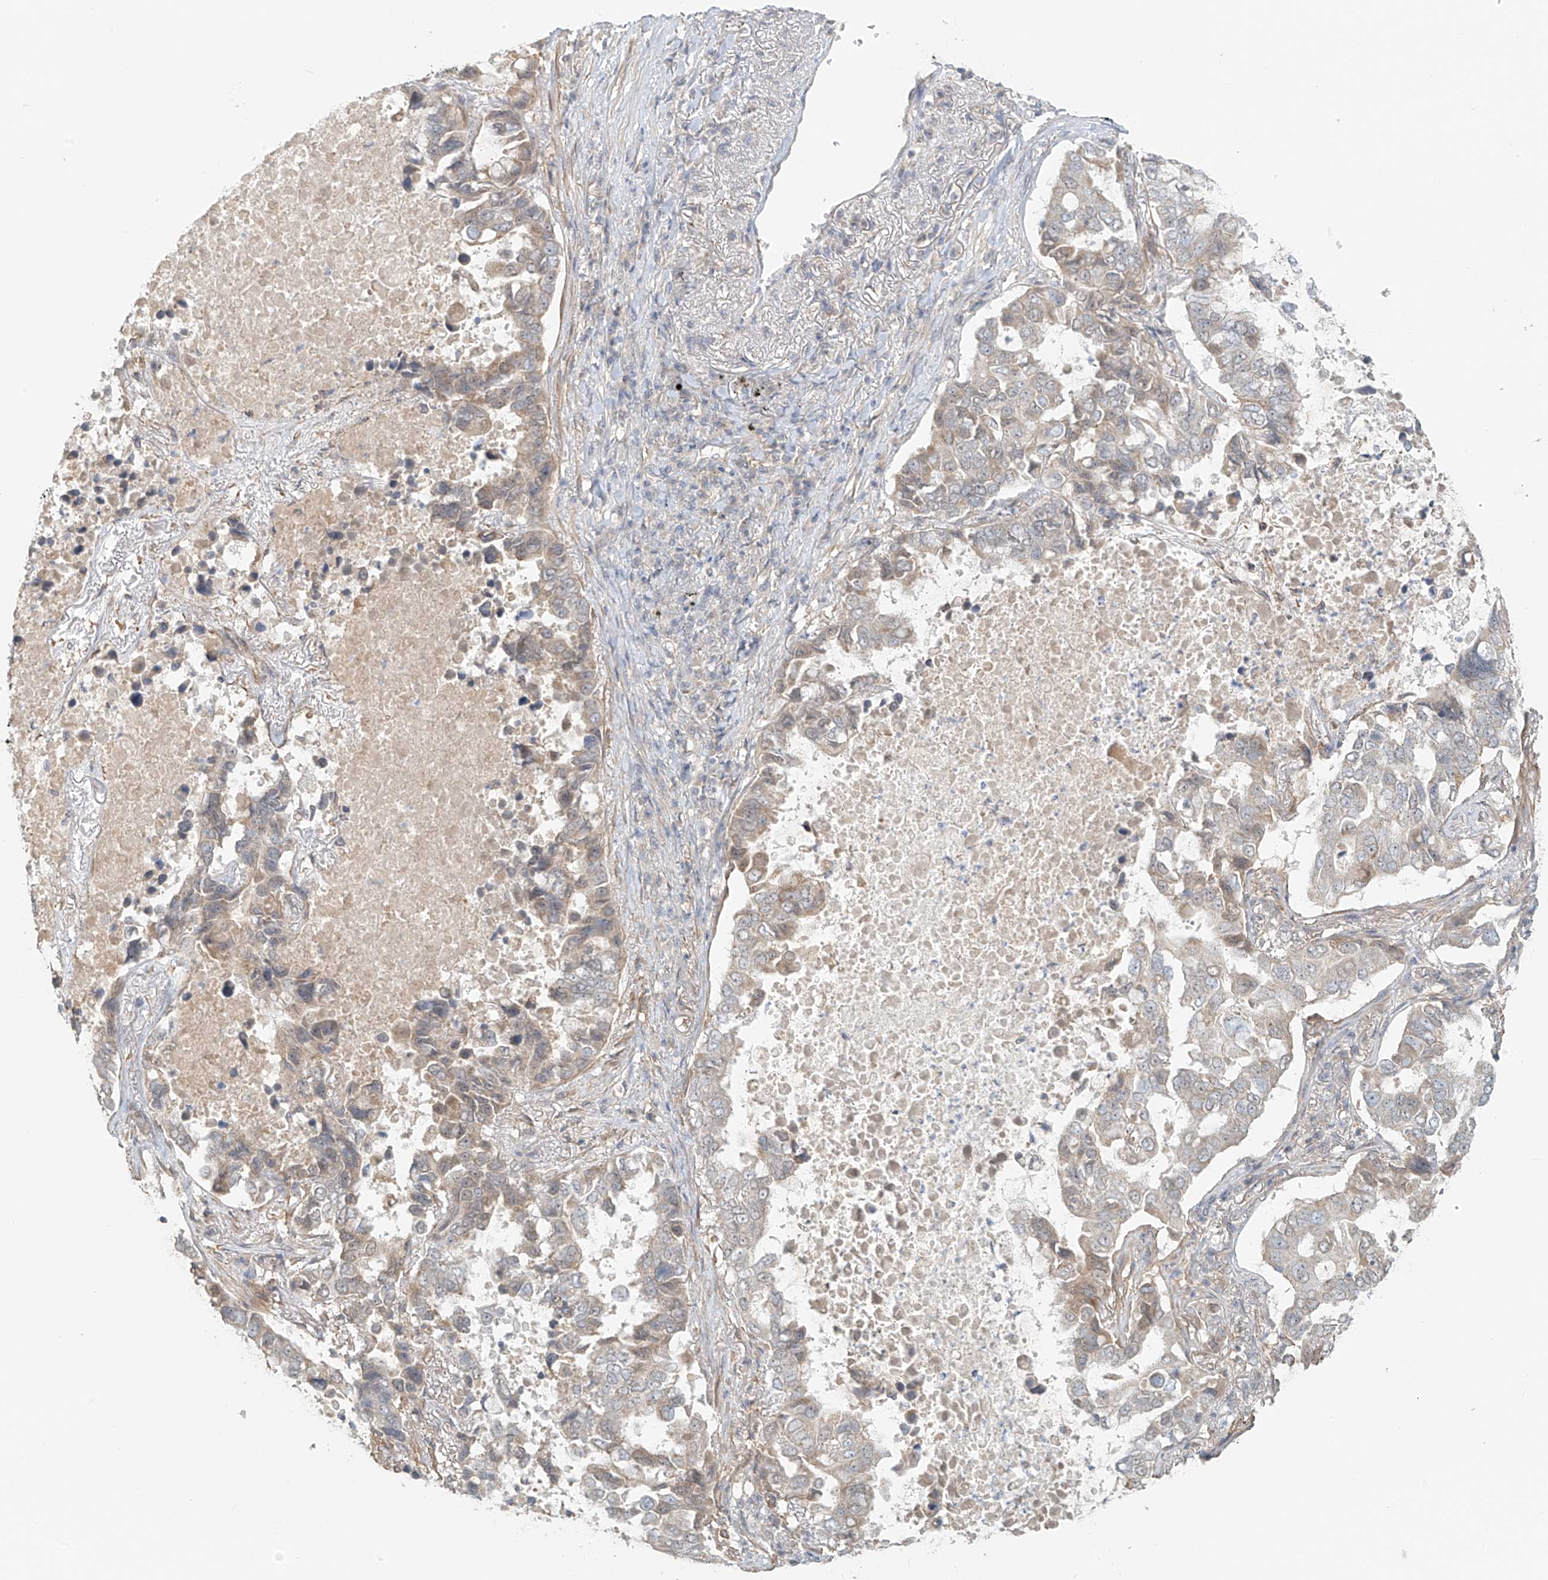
{"staining": {"intensity": "weak", "quantity": ">75%", "location": "cytoplasmic/membranous"}, "tissue": "lung cancer", "cell_type": "Tumor cells", "image_type": "cancer", "snomed": [{"axis": "morphology", "description": "Adenocarcinoma, NOS"}, {"axis": "topography", "description": "Lung"}], "caption": "Human lung adenocarcinoma stained for a protein (brown) demonstrates weak cytoplasmic/membranous positive positivity in about >75% of tumor cells.", "gene": "ABCD1", "patient": {"sex": "male", "age": 64}}